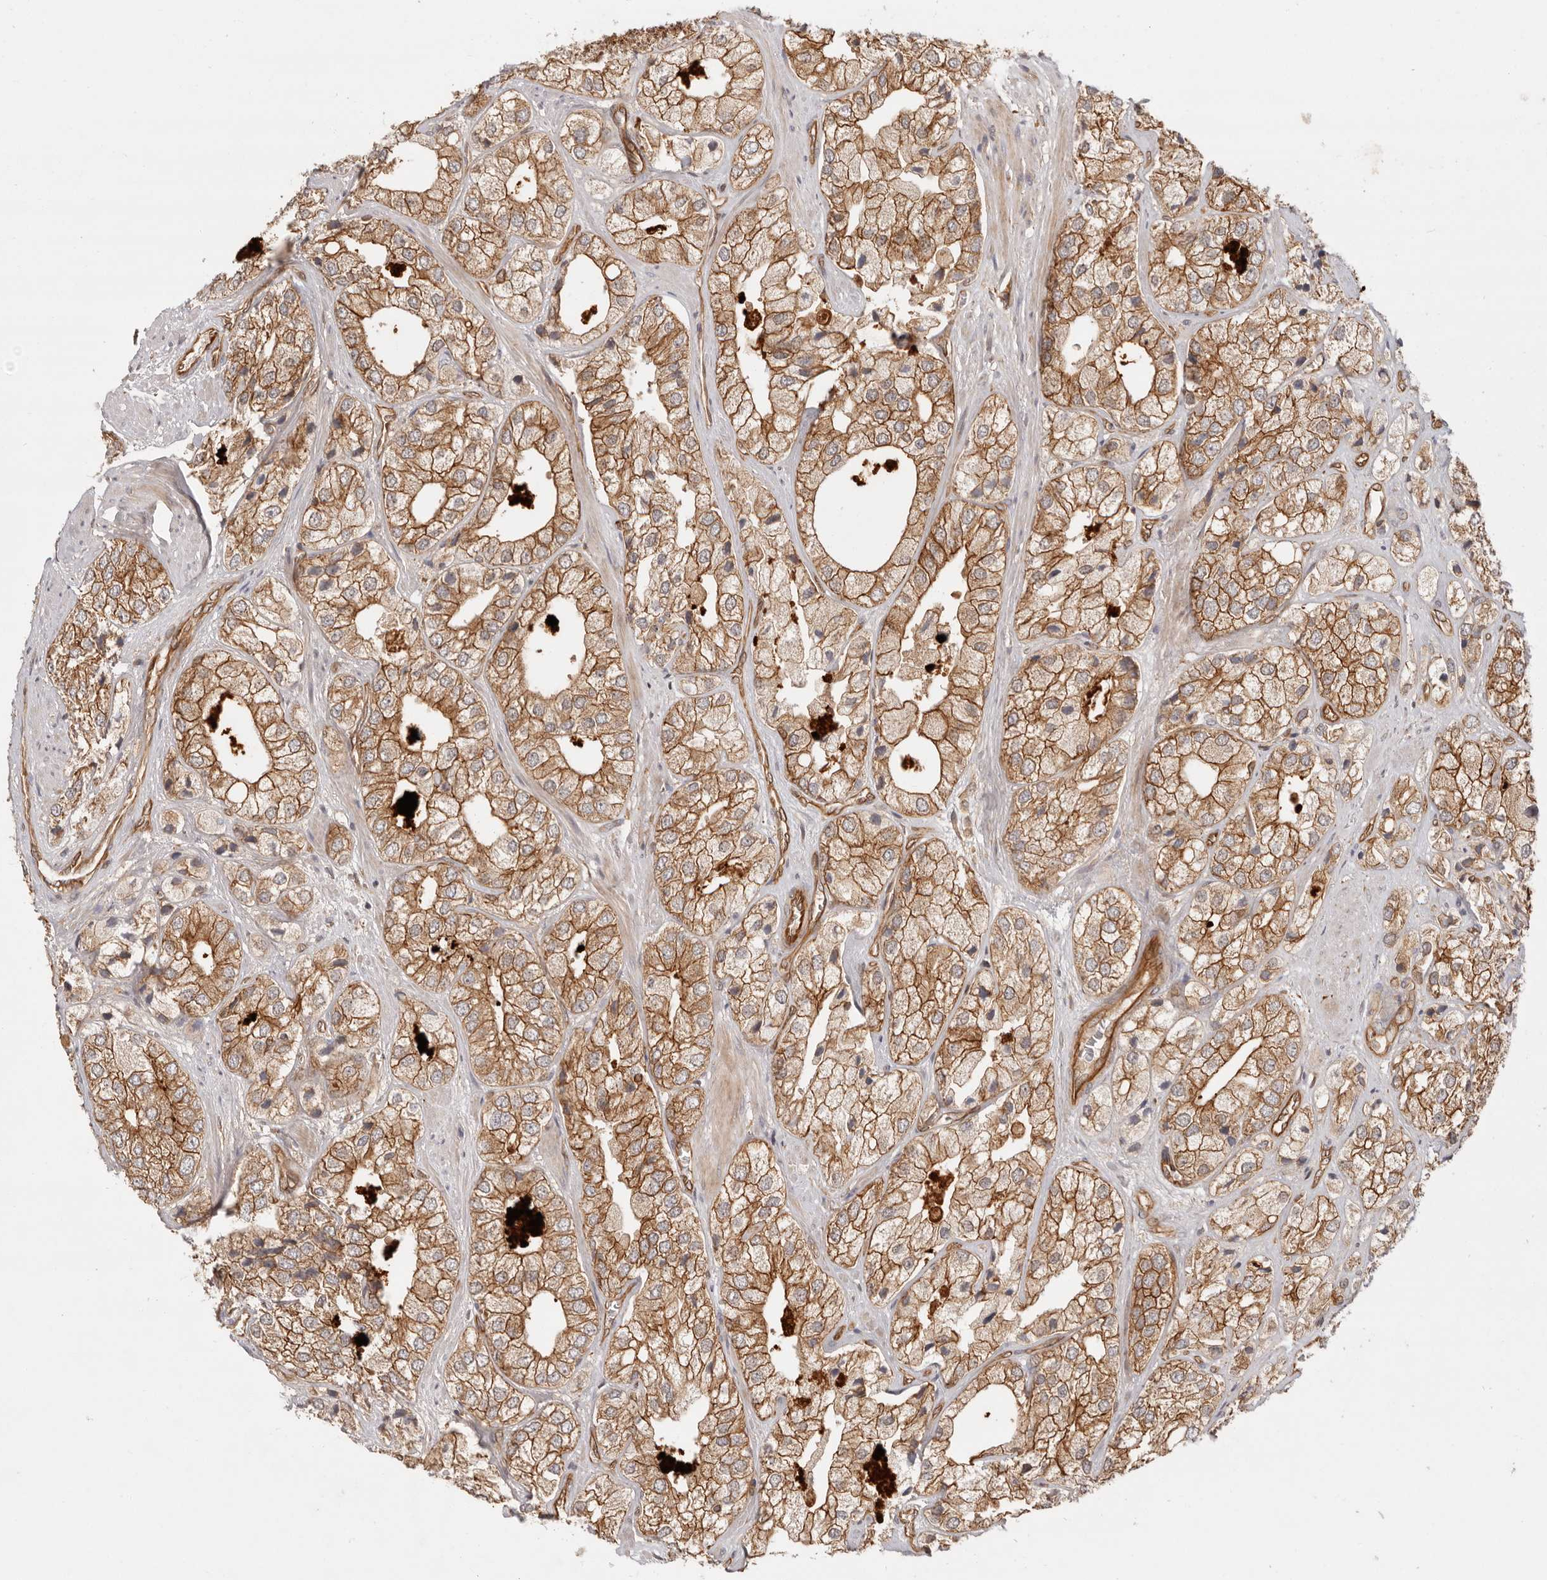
{"staining": {"intensity": "moderate", "quantity": ">75%", "location": "cytoplasmic/membranous"}, "tissue": "prostate cancer", "cell_type": "Tumor cells", "image_type": "cancer", "snomed": [{"axis": "morphology", "description": "Adenocarcinoma, High grade"}, {"axis": "topography", "description": "Prostate"}], "caption": "The micrograph exhibits staining of high-grade adenocarcinoma (prostate), revealing moderate cytoplasmic/membranous protein staining (brown color) within tumor cells.", "gene": "UFSP1", "patient": {"sex": "male", "age": 50}}